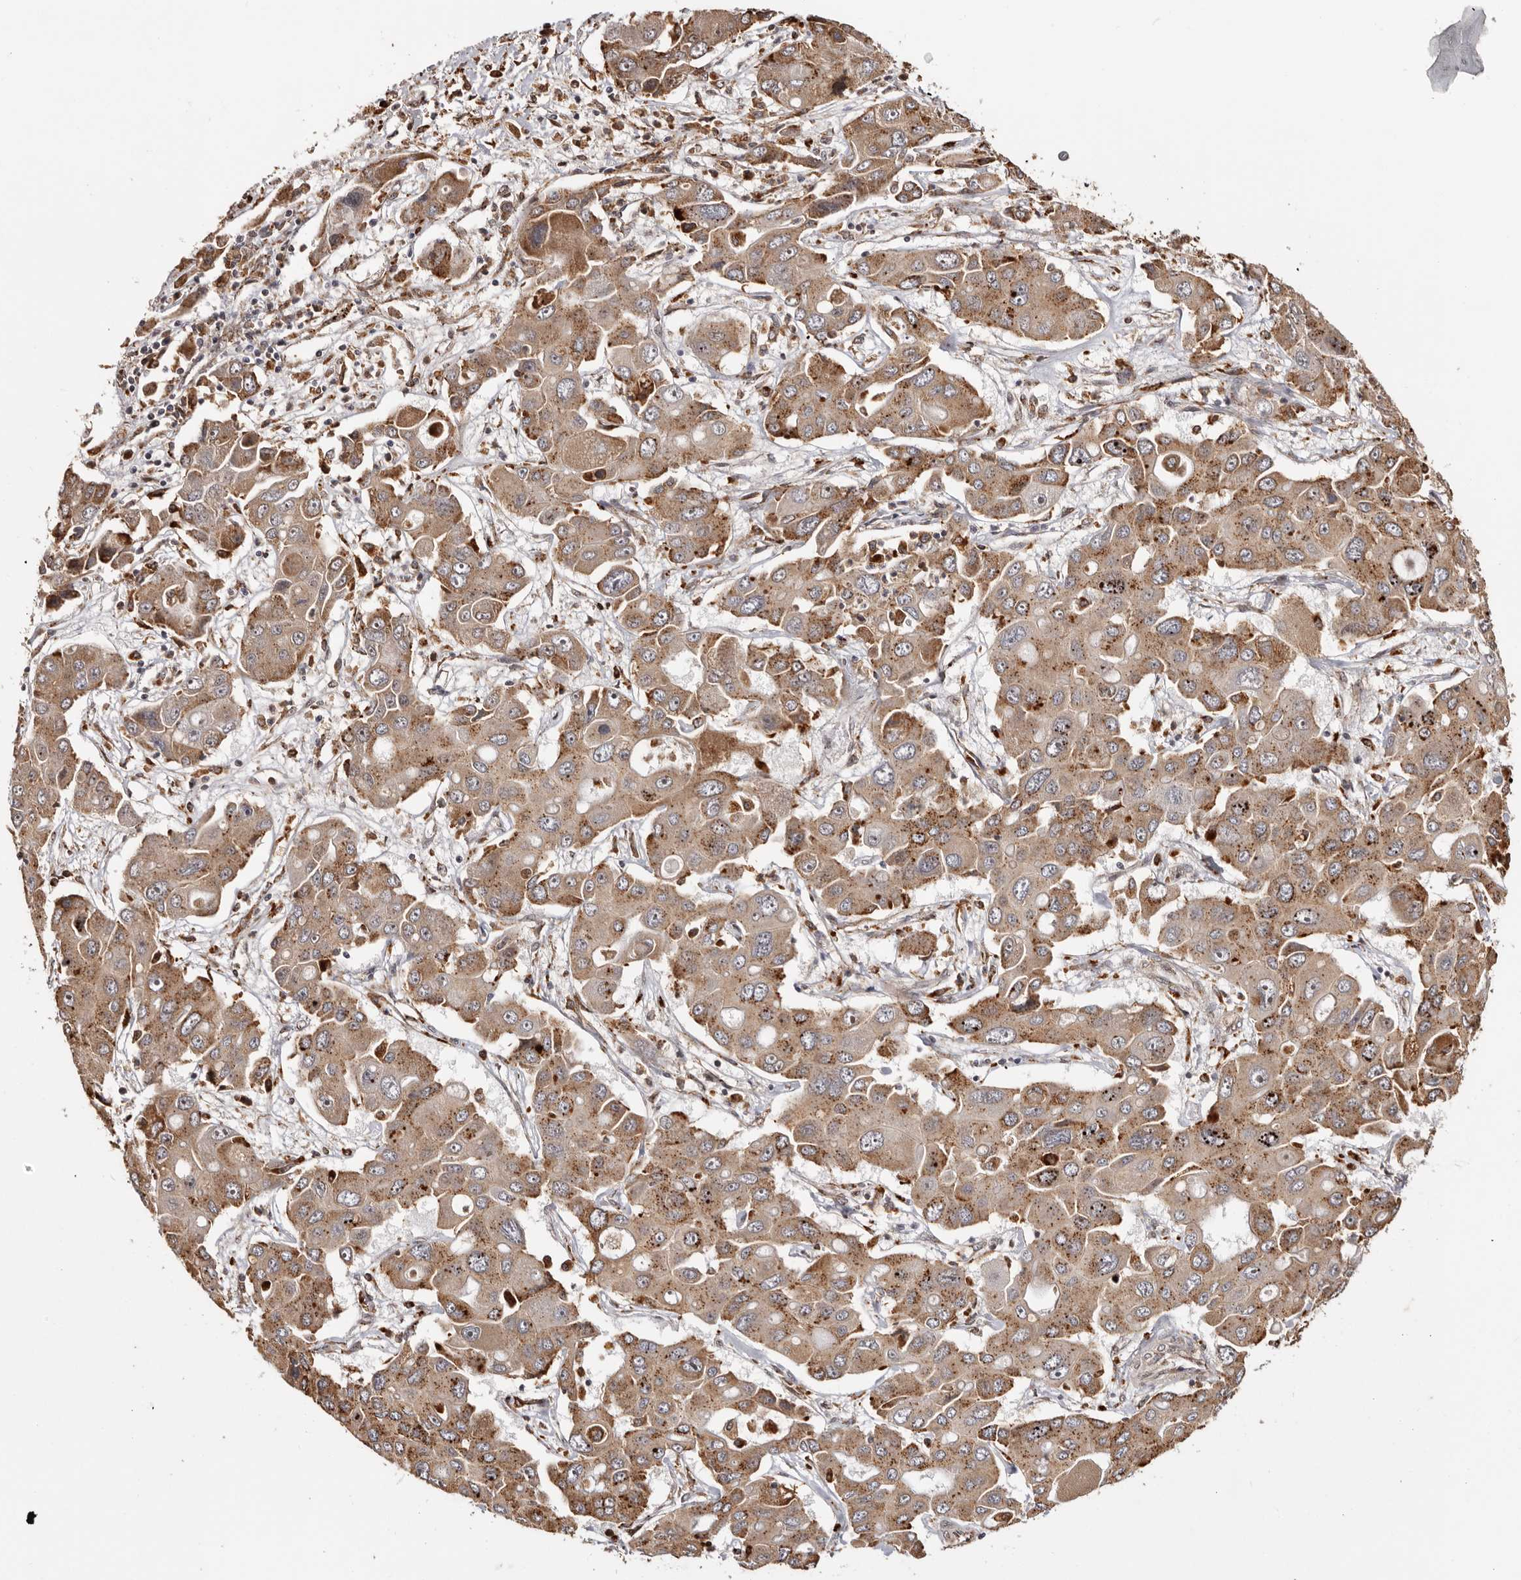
{"staining": {"intensity": "moderate", "quantity": ">75%", "location": "cytoplasmic/membranous"}, "tissue": "liver cancer", "cell_type": "Tumor cells", "image_type": "cancer", "snomed": [{"axis": "morphology", "description": "Cholangiocarcinoma"}, {"axis": "topography", "description": "Liver"}], "caption": "There is medium levels of moderate cytoplasmic/membranous expression in tumor cells of liver cancer (cholangiocarcinoma), as demonstrated by immunohistochemical staining (brown color).", "gene": "ZNF83", "patient": {"sex": "male", "age": 67}}